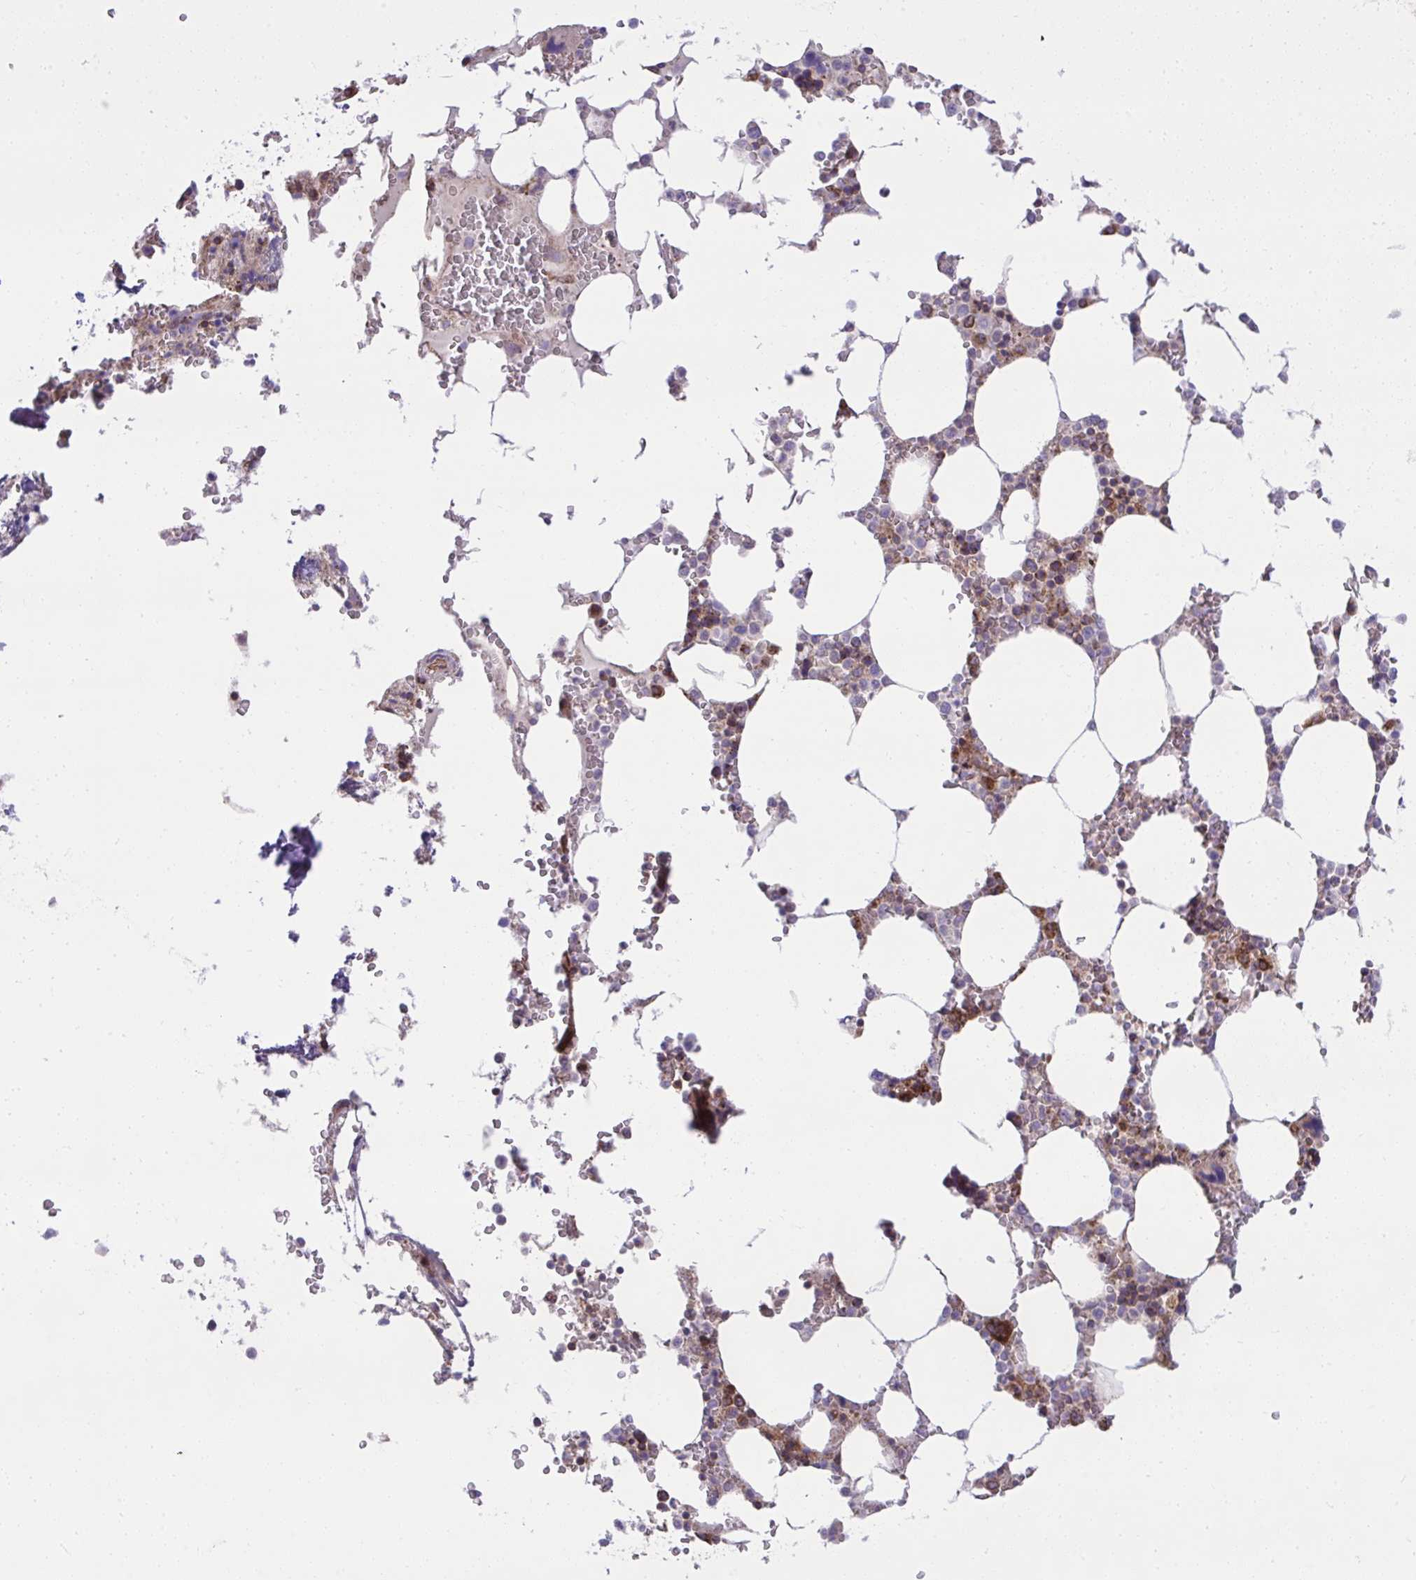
{"staining": {"intensity": "strong", "quantity": "25%-75%", "location": "cytoplasmic/membranous"}, "tissue": "bone marrow", "cell_type": "Hematopoietic cells", "image_type": "normal", "snomed": [{"axis": "morphology", "description": "Normal tissue, NOS"}, {"axis": "topography", "description": "Bone marrow"}], "caption": "The micrograph demonstrates staining of unremarkable bone marrow, revealing strong cytoplasmic/membranous protein expression (brown color) within hematopoietic cells.", "gene": "NMNAT3", "patient": {"sex": "male", "age": 64}}